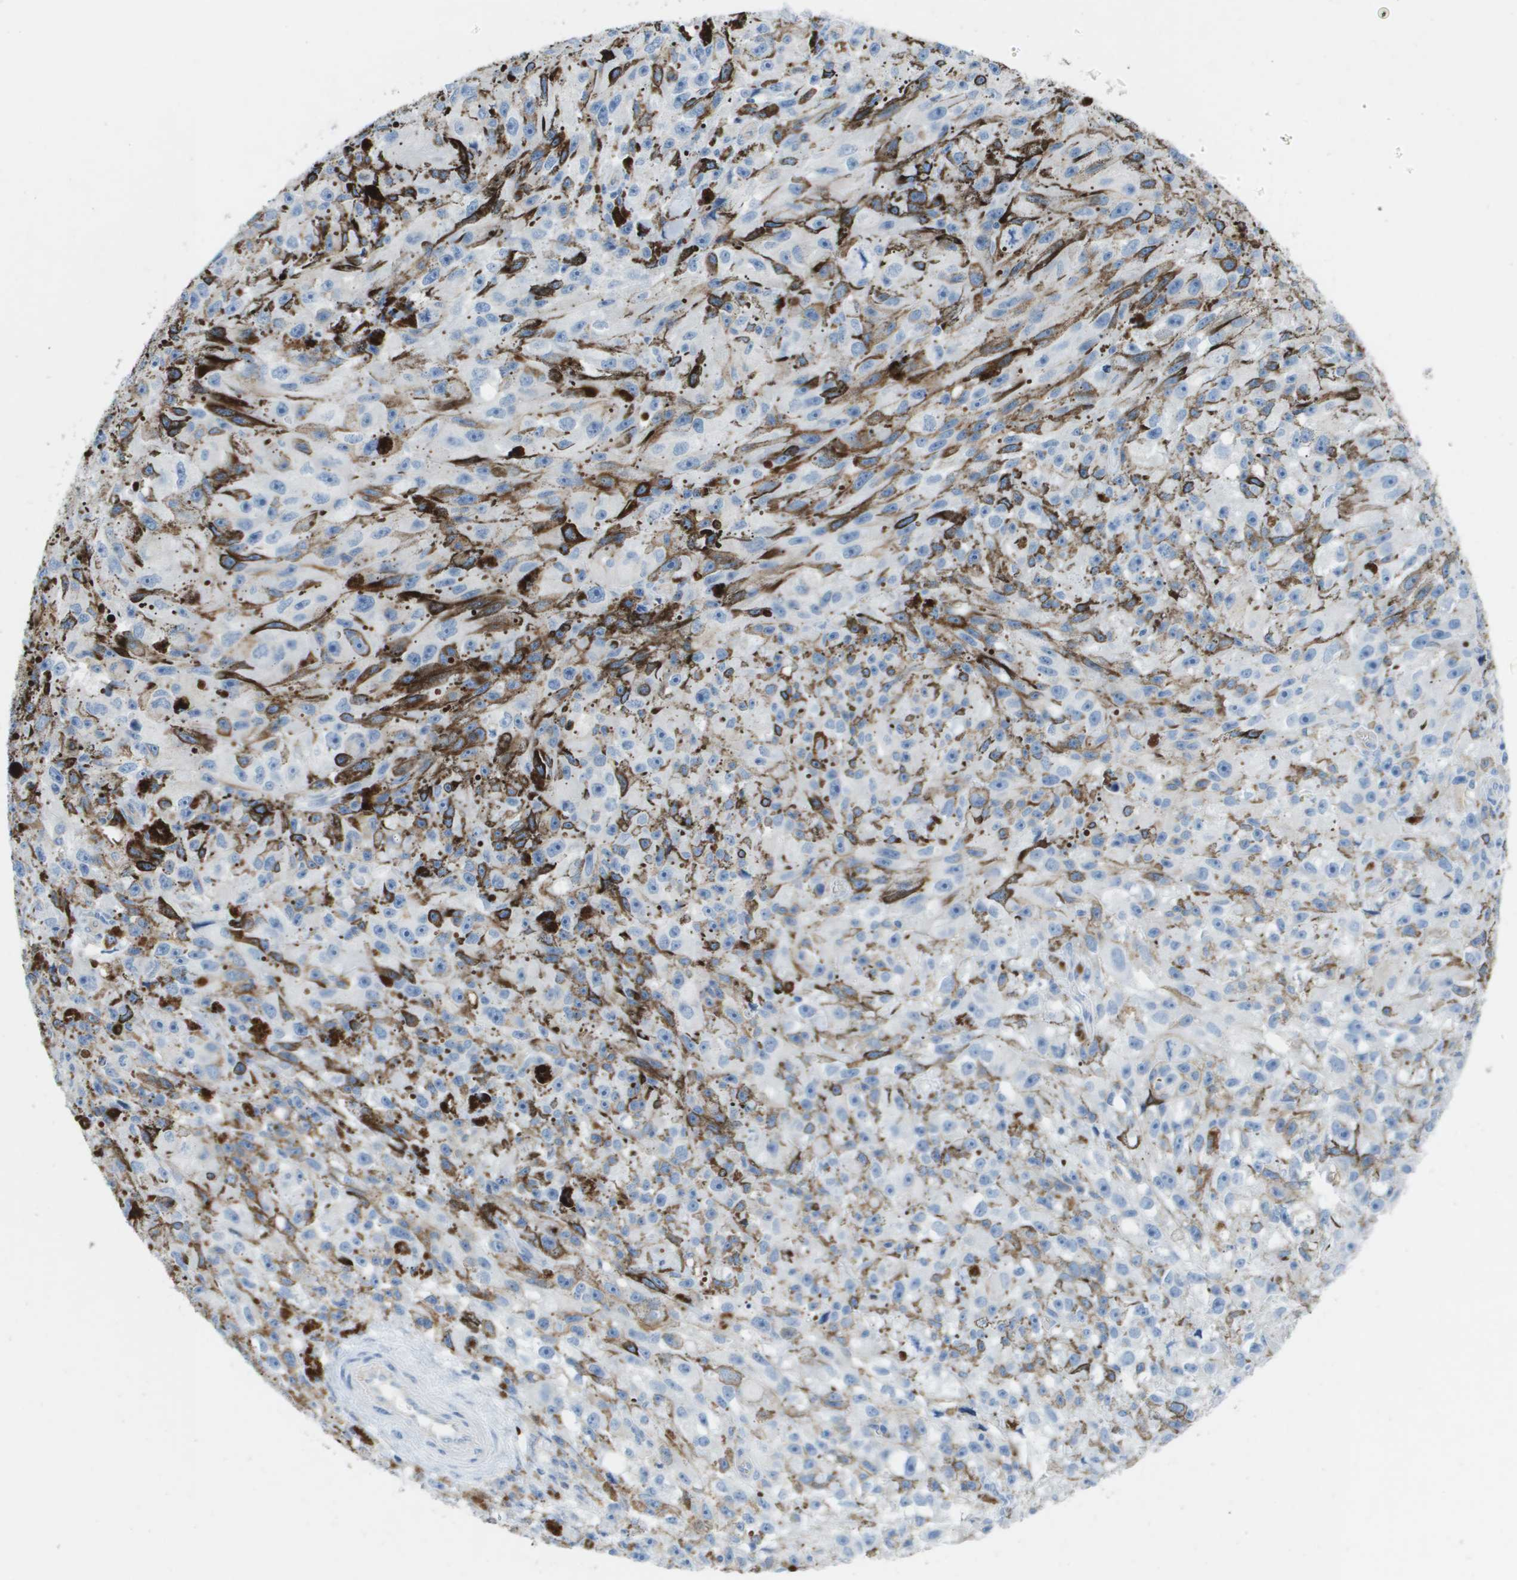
{"staining": {"intensity": "negative", "quantity": "none", "location": "none"}, "tissue": "melanoma", "cell_type": "Tumor cells", "image_type": "cancer", "snomed": [{"axis": "morphology", "description": "Malignant melanoma, NOS"}, {"axis": "topography", "description": "Skin"}], "caption": "High magnification brightfield microscopy of melanoma stained with DAB (3,3'-diaminobenzidine) (brown) and counterstained with hematoxylin (blue): tumor cells show no significant staining.", "gene": "CD46", "patient": {"sex": "female", "age": 104}}